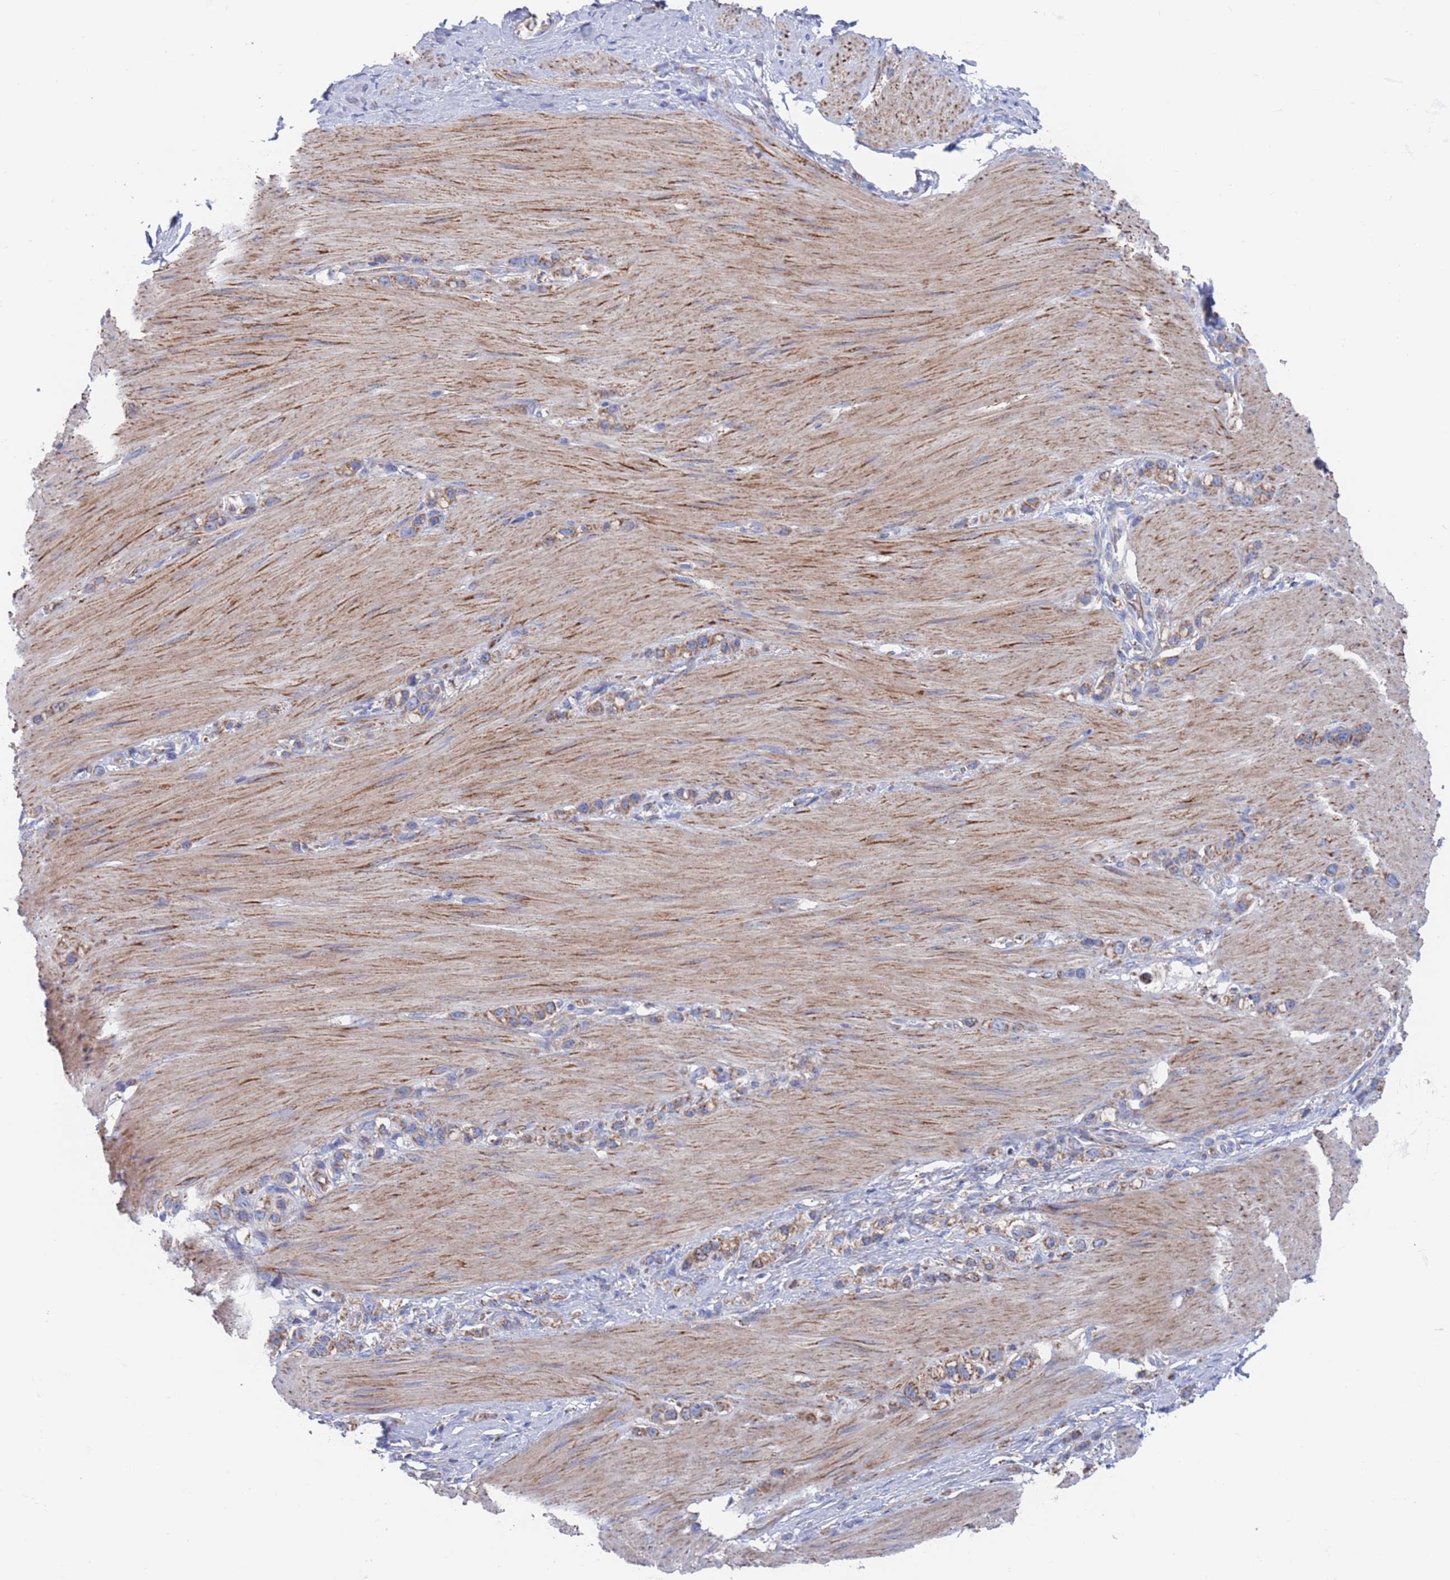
{"staining": {"intensity": "moderate", "quantity": "25%-75%", "location": "cytoplasmic/membranous"}, "tissue": "stomach cancer", "cell_type": "Tumor cells", "image_type": "cancer", "snomed": [{"axis": "morphology", "description": "Adenocarcinoma, NOS"}, {"axis": "topography", "description": "Stomach"}], "caption": "Immunohistochemical staining of human stomach adenocarcinoma demonstrates medium levels of moderate cytoplasmic/membranous positivity in about 25%-75% of tumor cells.", "gene": "CHCHD6", "patient": {"sex": "female", "age": 65}}